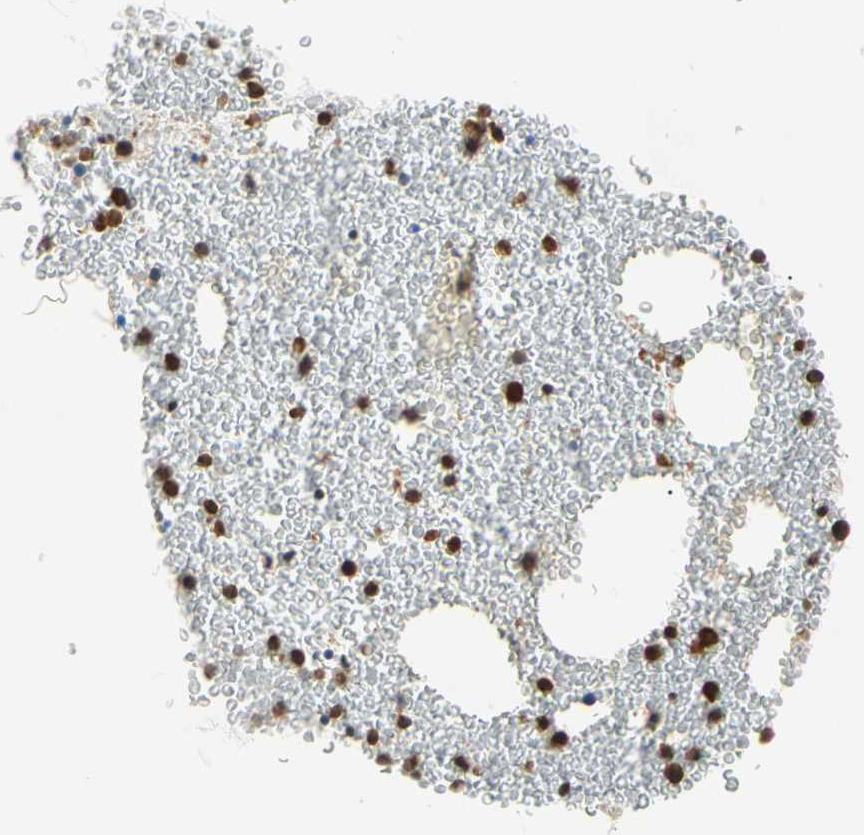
{"staining": {"intensity": "moderate", "quantity": ">75%", "location": "cytoplasmic/membranous,nuclear"}, "tissue": "bone marrow", "cell_type": "Hematopoietic cells", "image_type": "normal", "snomed": [{"axis": "morphology", "description": "Normal tissue, NOS"}, {"axis": "morphology", "description": "Inflammation, NOS"}, {"axis": "topography", "description": "Bone marrow"}], "caption": "Human bone marrow stained with a brown dye demonstrates moderate cytoplasmic/membranous,nuclear positive expression in about >75% of hematopoietic cells.", "gene": "PNCK", "patient": {"sex": "male", "age": 74}}